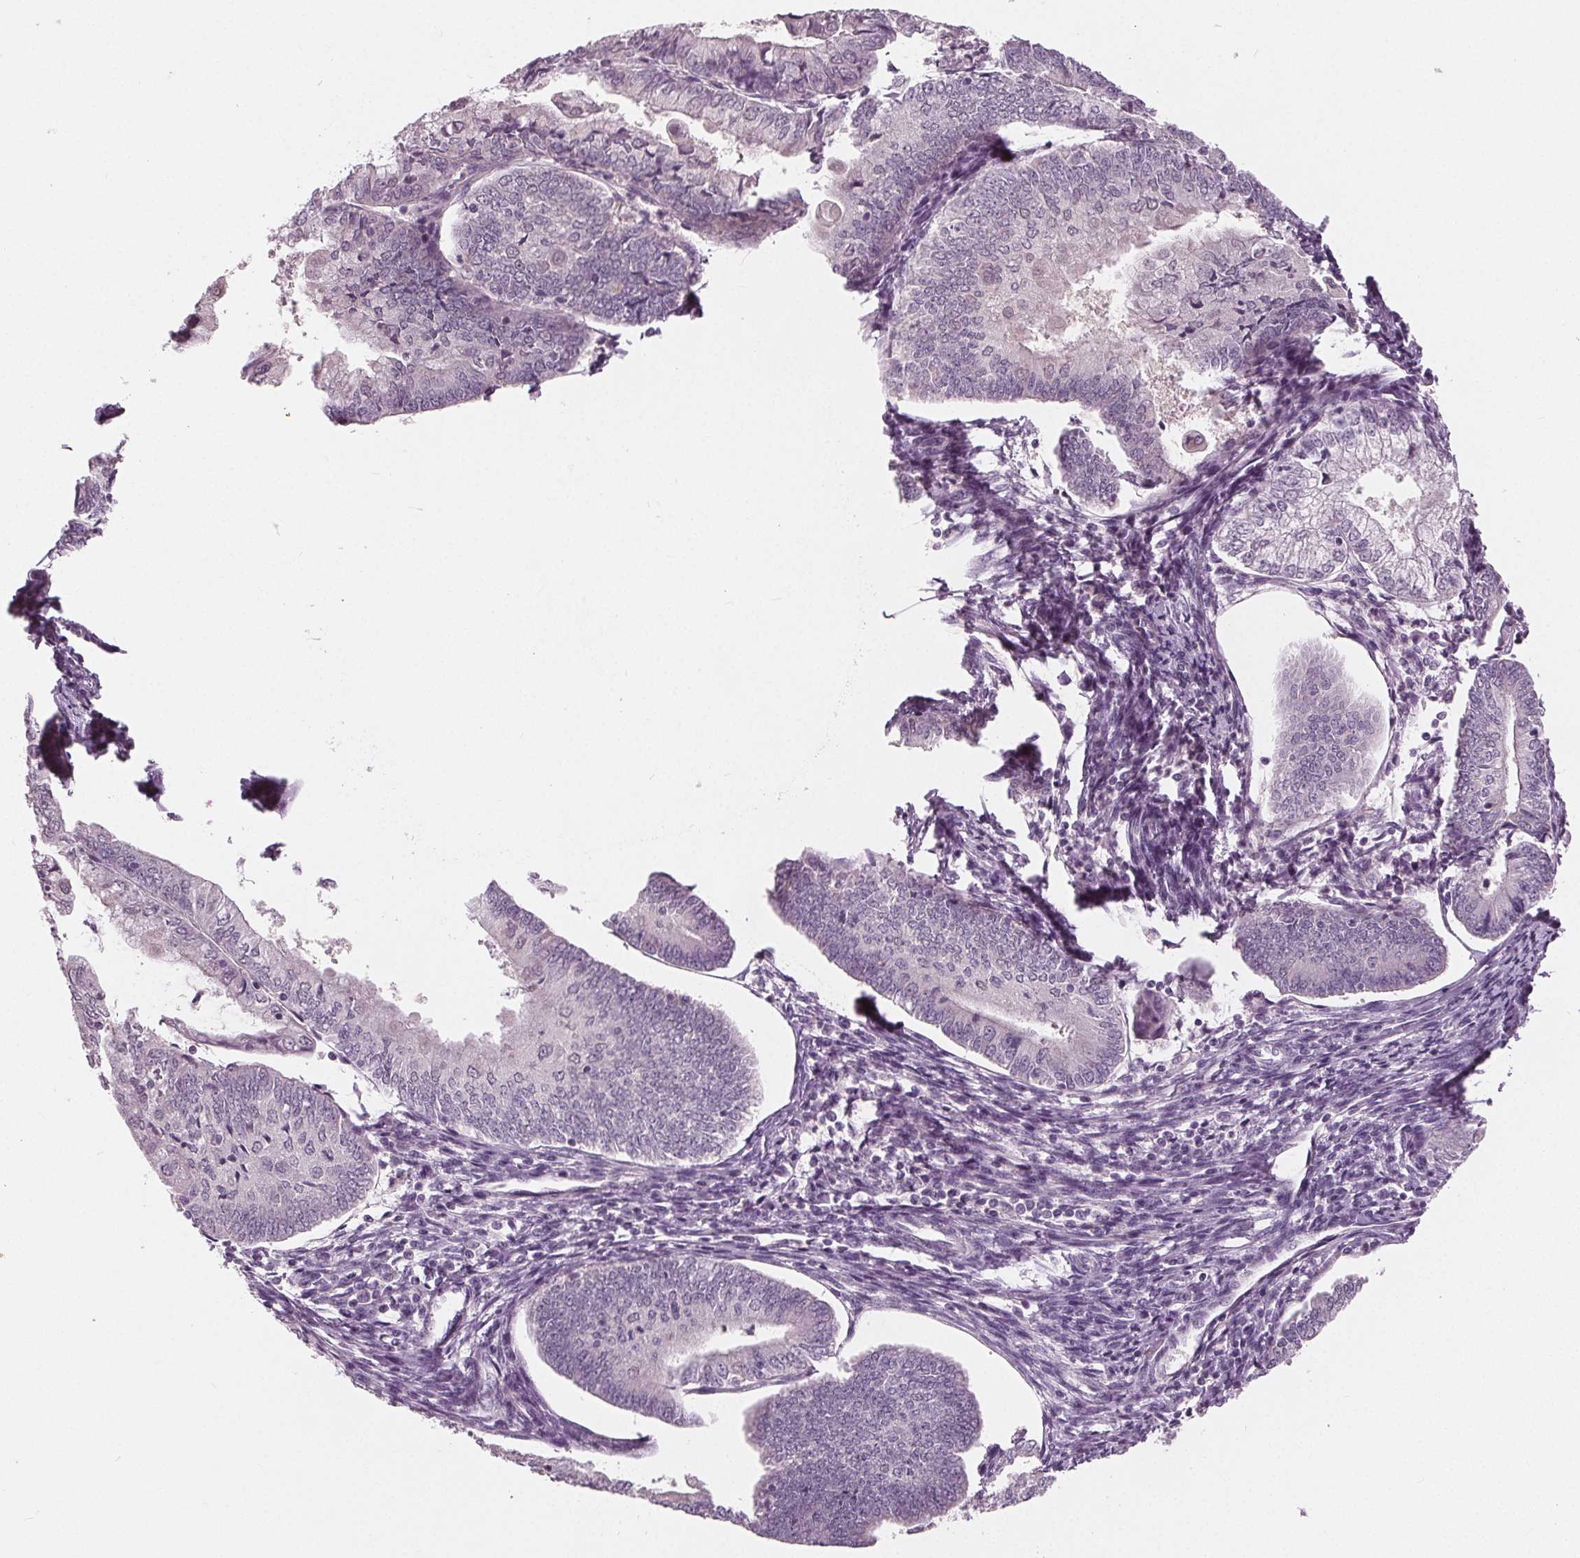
{"staining": {"intensity": "negative", "quantity": "none", "location": "none"}, "tissue": "endometrial cancer", "cell_type": "Tumor cells", "image_type": "cancer", "snomed": [{"axis": "morphology", "description": "Adenocarcinoma, NOS"}, {"axis": "topography", "description": "Endometrium"}], "caption": "IHC photomicrograph of endometrial cancer stained for a protein (brown), which demonstrates no expression in tumor cells.", "gene": "TKFC", "patient": {"sex": "female", "age": 55}}